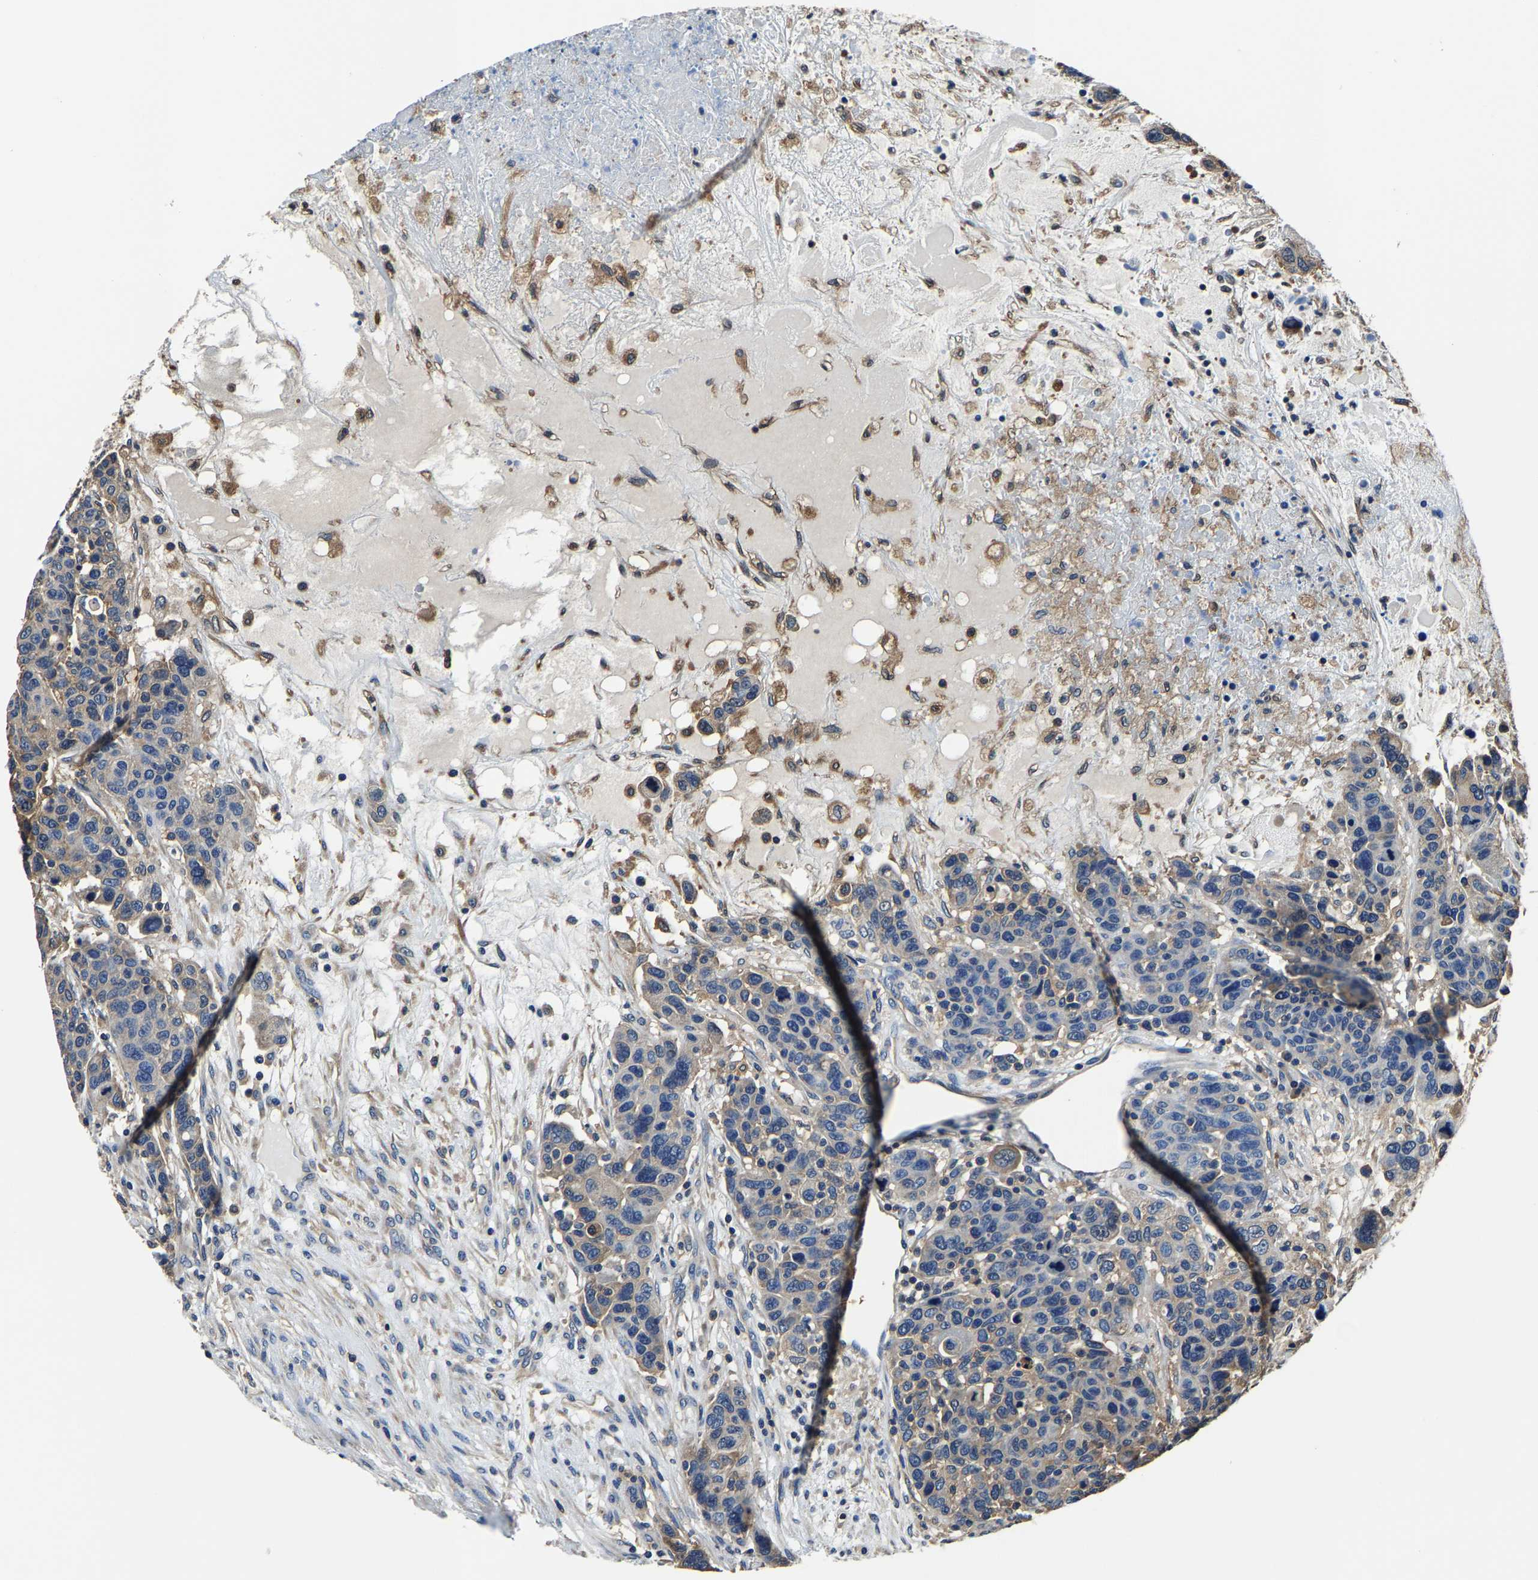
{"staining": {"intensity": "weak", "quantity": "<25%", "location": "cytoplasmic/membranous"}, "tissue": "breast cancer", "cell_type": "Tumor cells", "image_type": "cancer", "snomed": [{"axis": "morphology", "description": "Duct carcinoma"}, {"axis": "topography", "description": "Breast"}], "caption": "A photomicrograph of breast cancer (intraductal carcinoma) stained for a protein demonstrates no brown staining in tumor cells.", "gene": "ALDOB", "patient": {"sex": "female", "age": 37}}